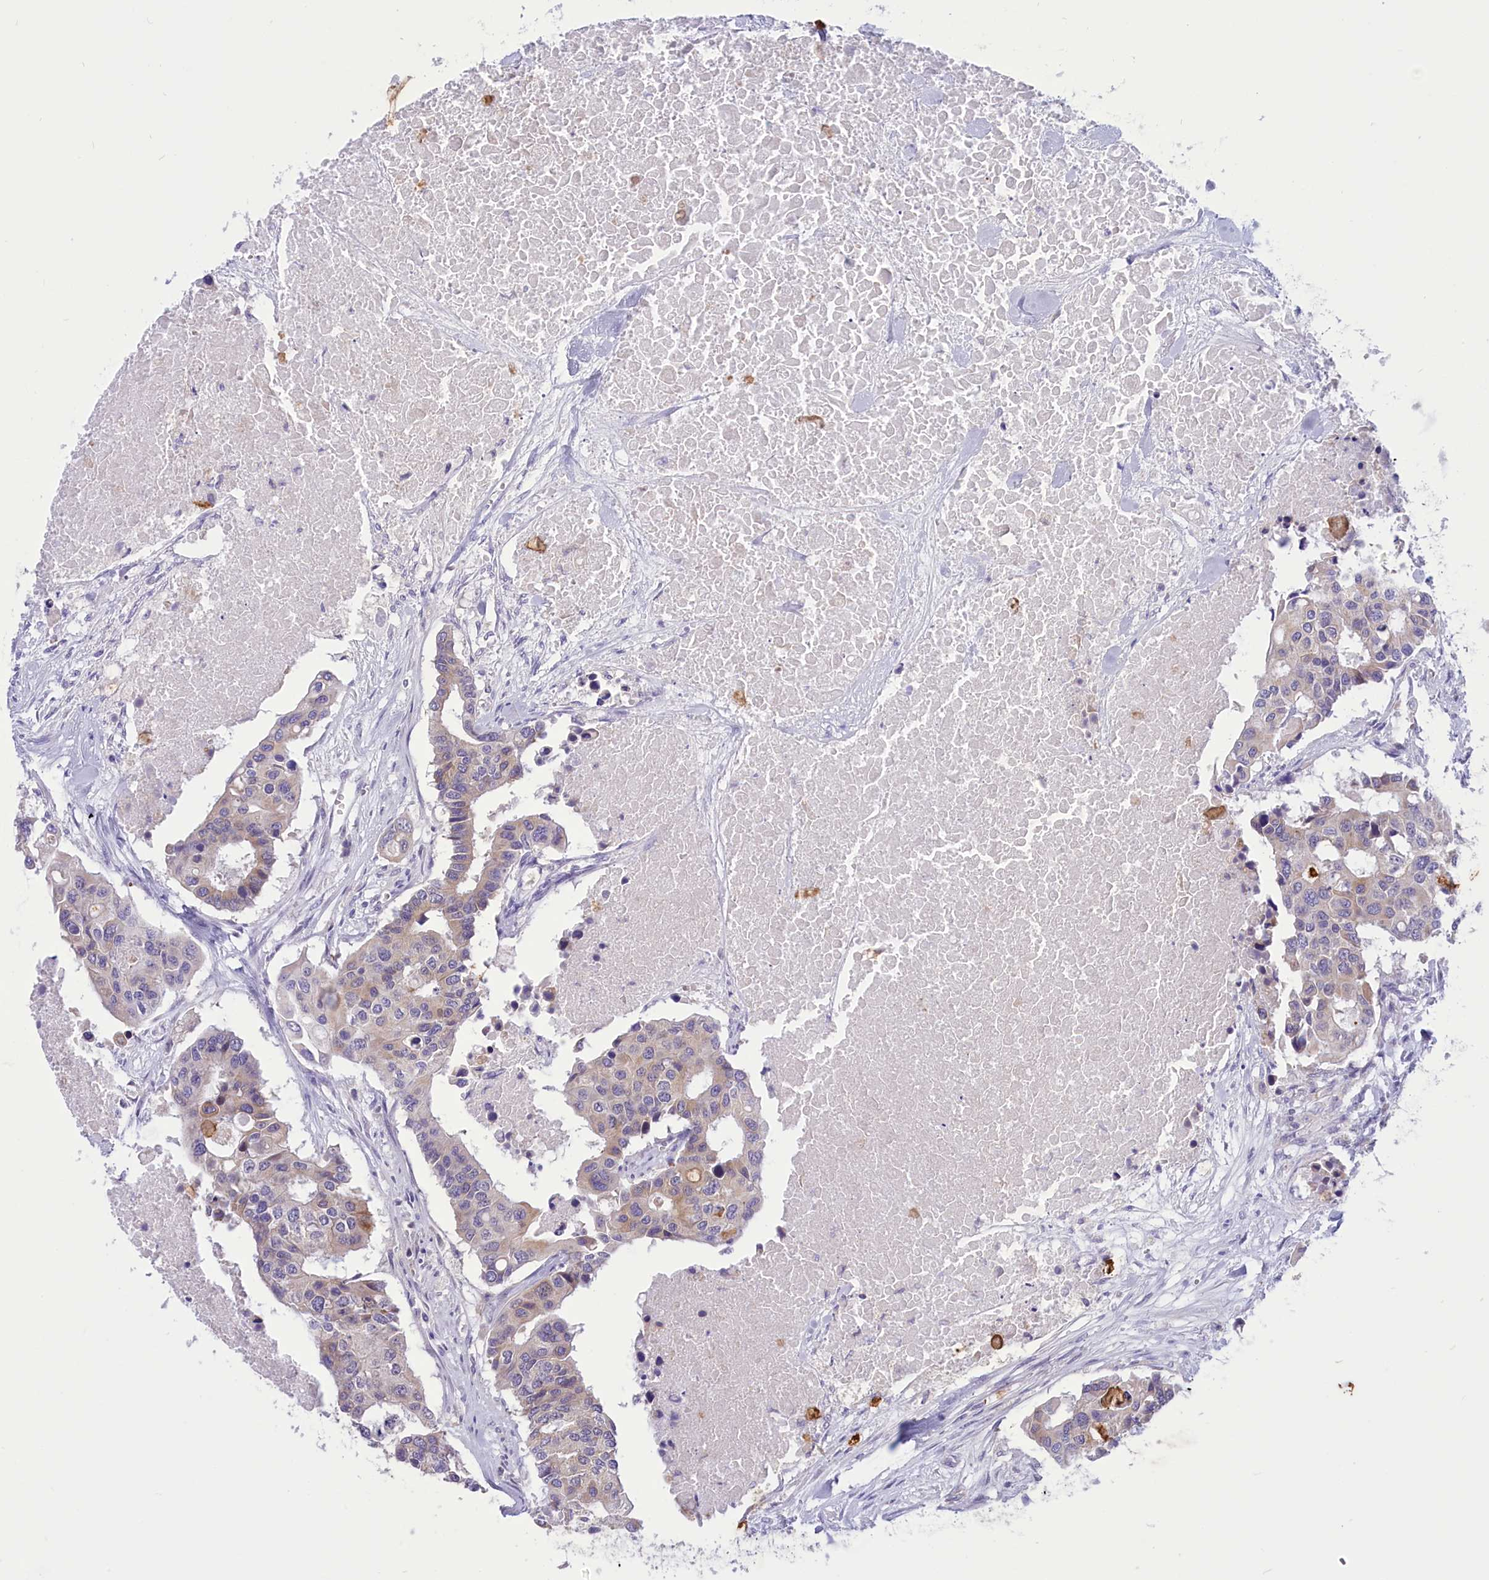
{"staining": {"intensity": "weak", "quantity": "<25%", "location": "cytoplasmic/membranous"}, "tissue": "colorectal cancer", "cell_type": "Tumor cells", "image_type": "cancer", "snomed": [{"axis": "morphology", "description": "Adenocarcinoma, NOS"}, {"axis": "topography", "description": "Colon"}], "caption": "Tumor cells are negative for brown protein staining in adenocarcinoma (colorectal).", "gene": "DCAF16", "patient": {"sex": "male", "age": 77}}